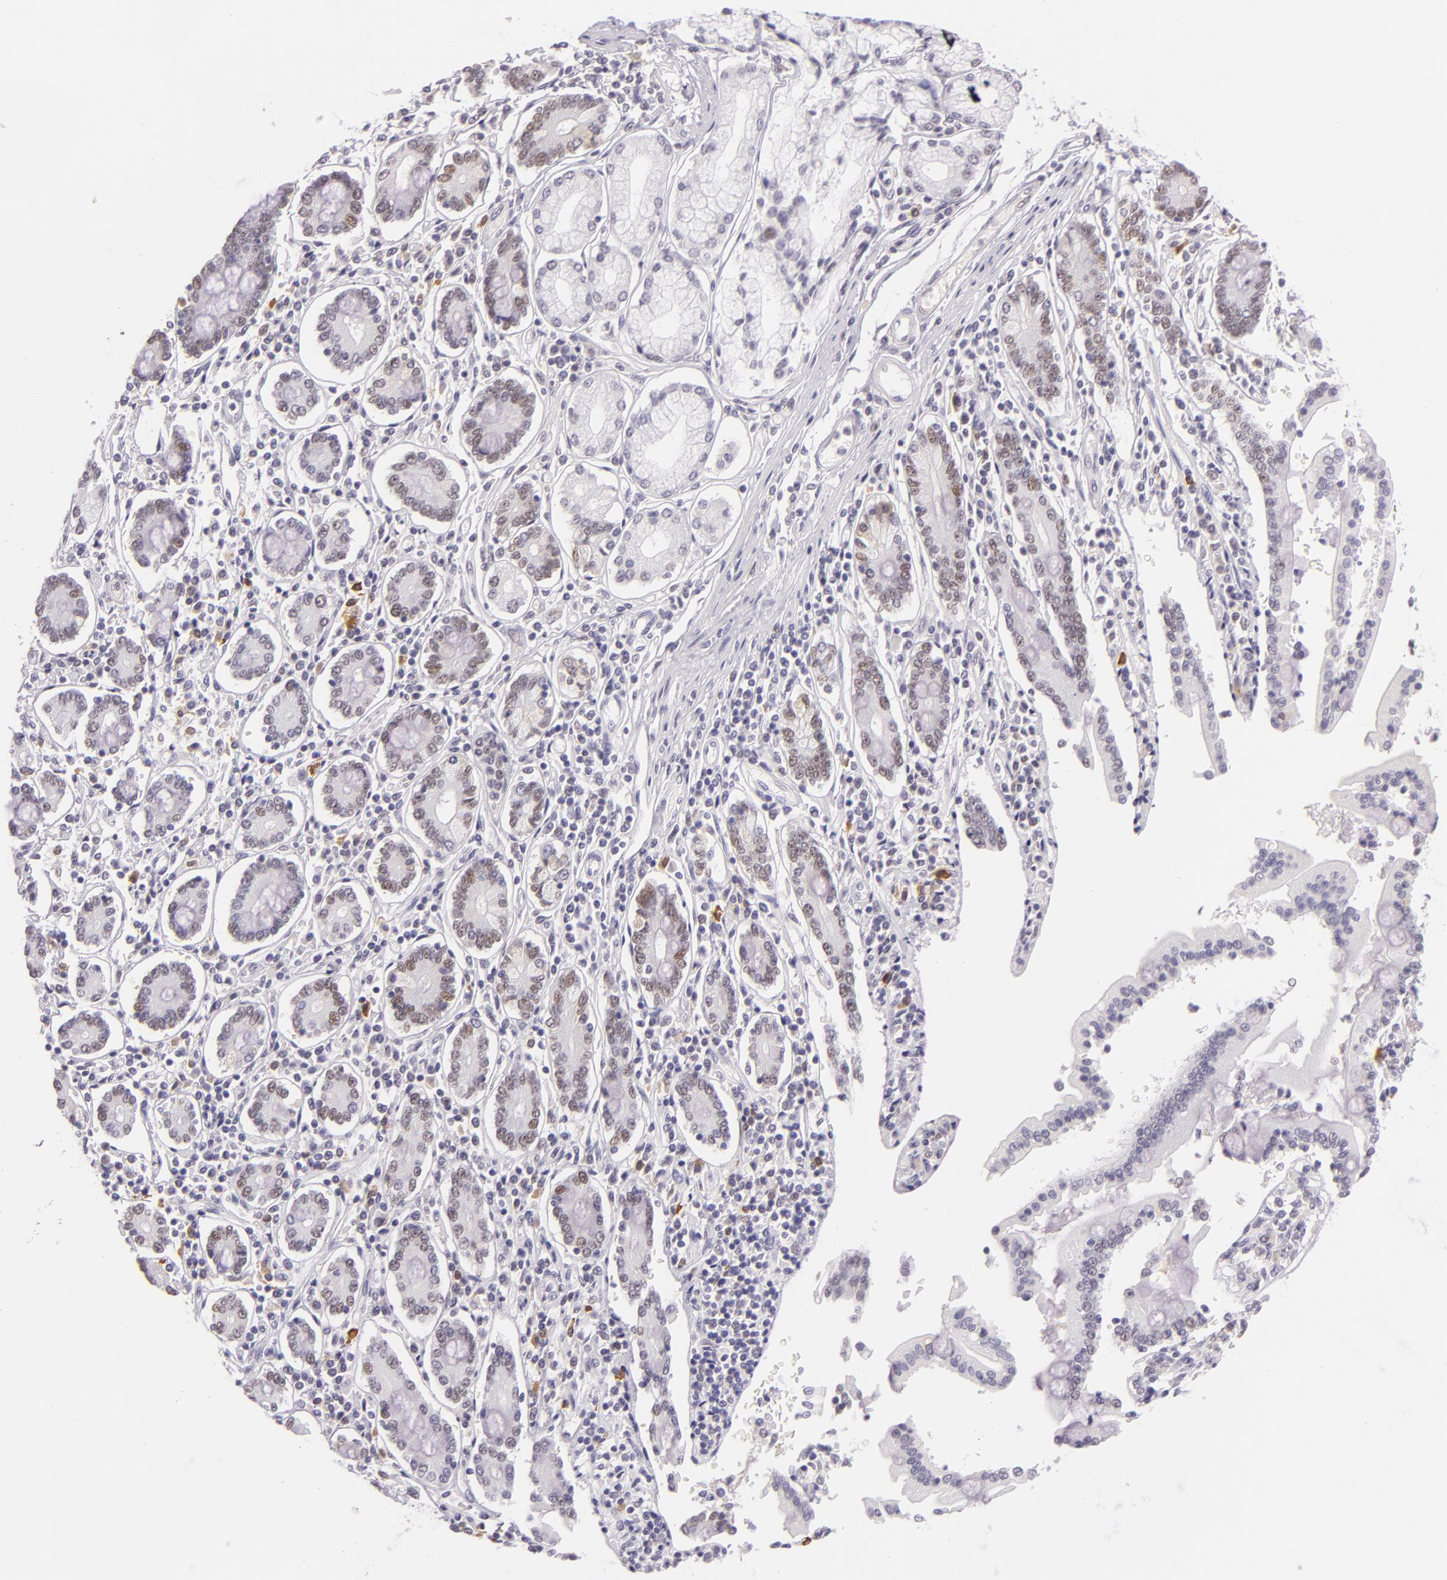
{"staining": {"intensity": "weak", "quantity": "<25%", "location": "nuclear"}, "tissue": "pancreatic cancer", "cell_type": "Tumor cells", "image_type": "cancer", "snomed": [{"axis": "morphology", "description": "Adenocarcinoma, NOS"}, {"axis": "topography", "description": "Pancreas"}], "caption": "A histopathology image of human pancreatic adenocarcinoma is negative for staining in tumor cells.", "gene": "CHEK2", "patient": {"sex": "female", "age": 57}}